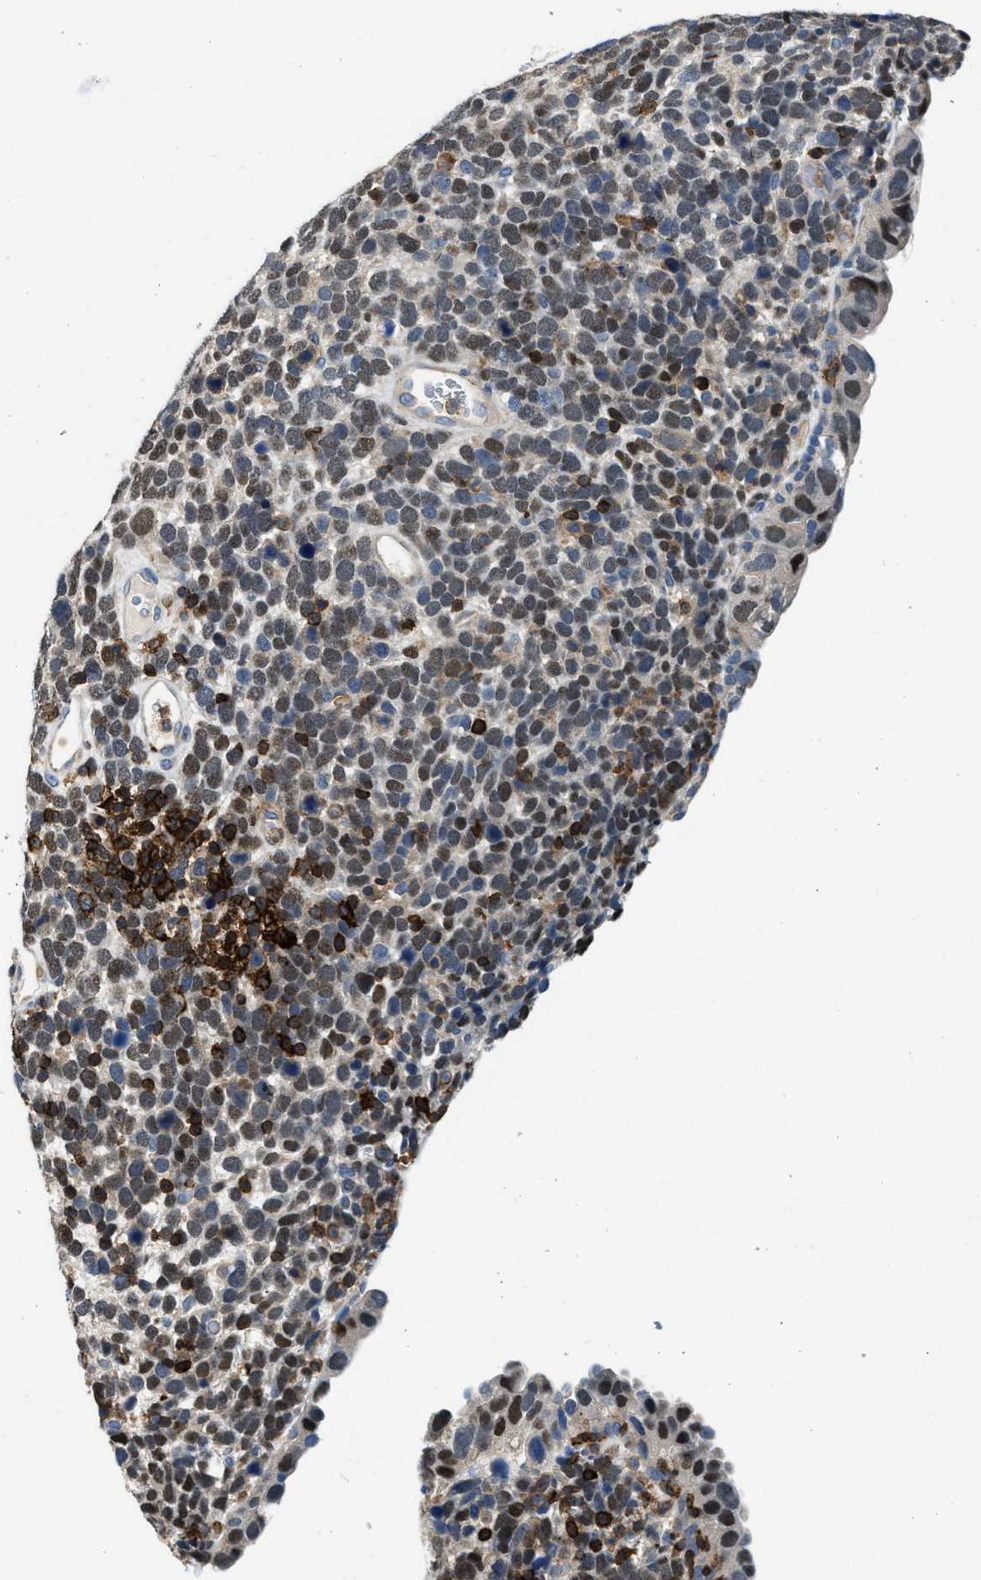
{"staining": {"intensity": "moderate", "quantity": ">75%", "location": "cytoplasmic/membranous,nuclear"}, "tissue": "urothelial cancer", "cell_type": "Tumor cells", "image_type": "cancer", "snomed": [{"axis": "morphology", "description": "Urothelial carcinoma, High grade"}, {"axis": "topography", "description": "Urinary bladder"}], "caption": "Brown immunohistochemical staining in high-grade urothelial carcinoma exhibits moderate cytoplasmic/membranous and nuclear staining in about >75% of tumor cells. (Stains: DAB (3,3'-diaminobenzidine) in brown, nuclei in blue, Microscopy: brightfield microscopy at high magnification).", "gene": "MYO1G", "patient": {"sex": "female", "age": 82}}